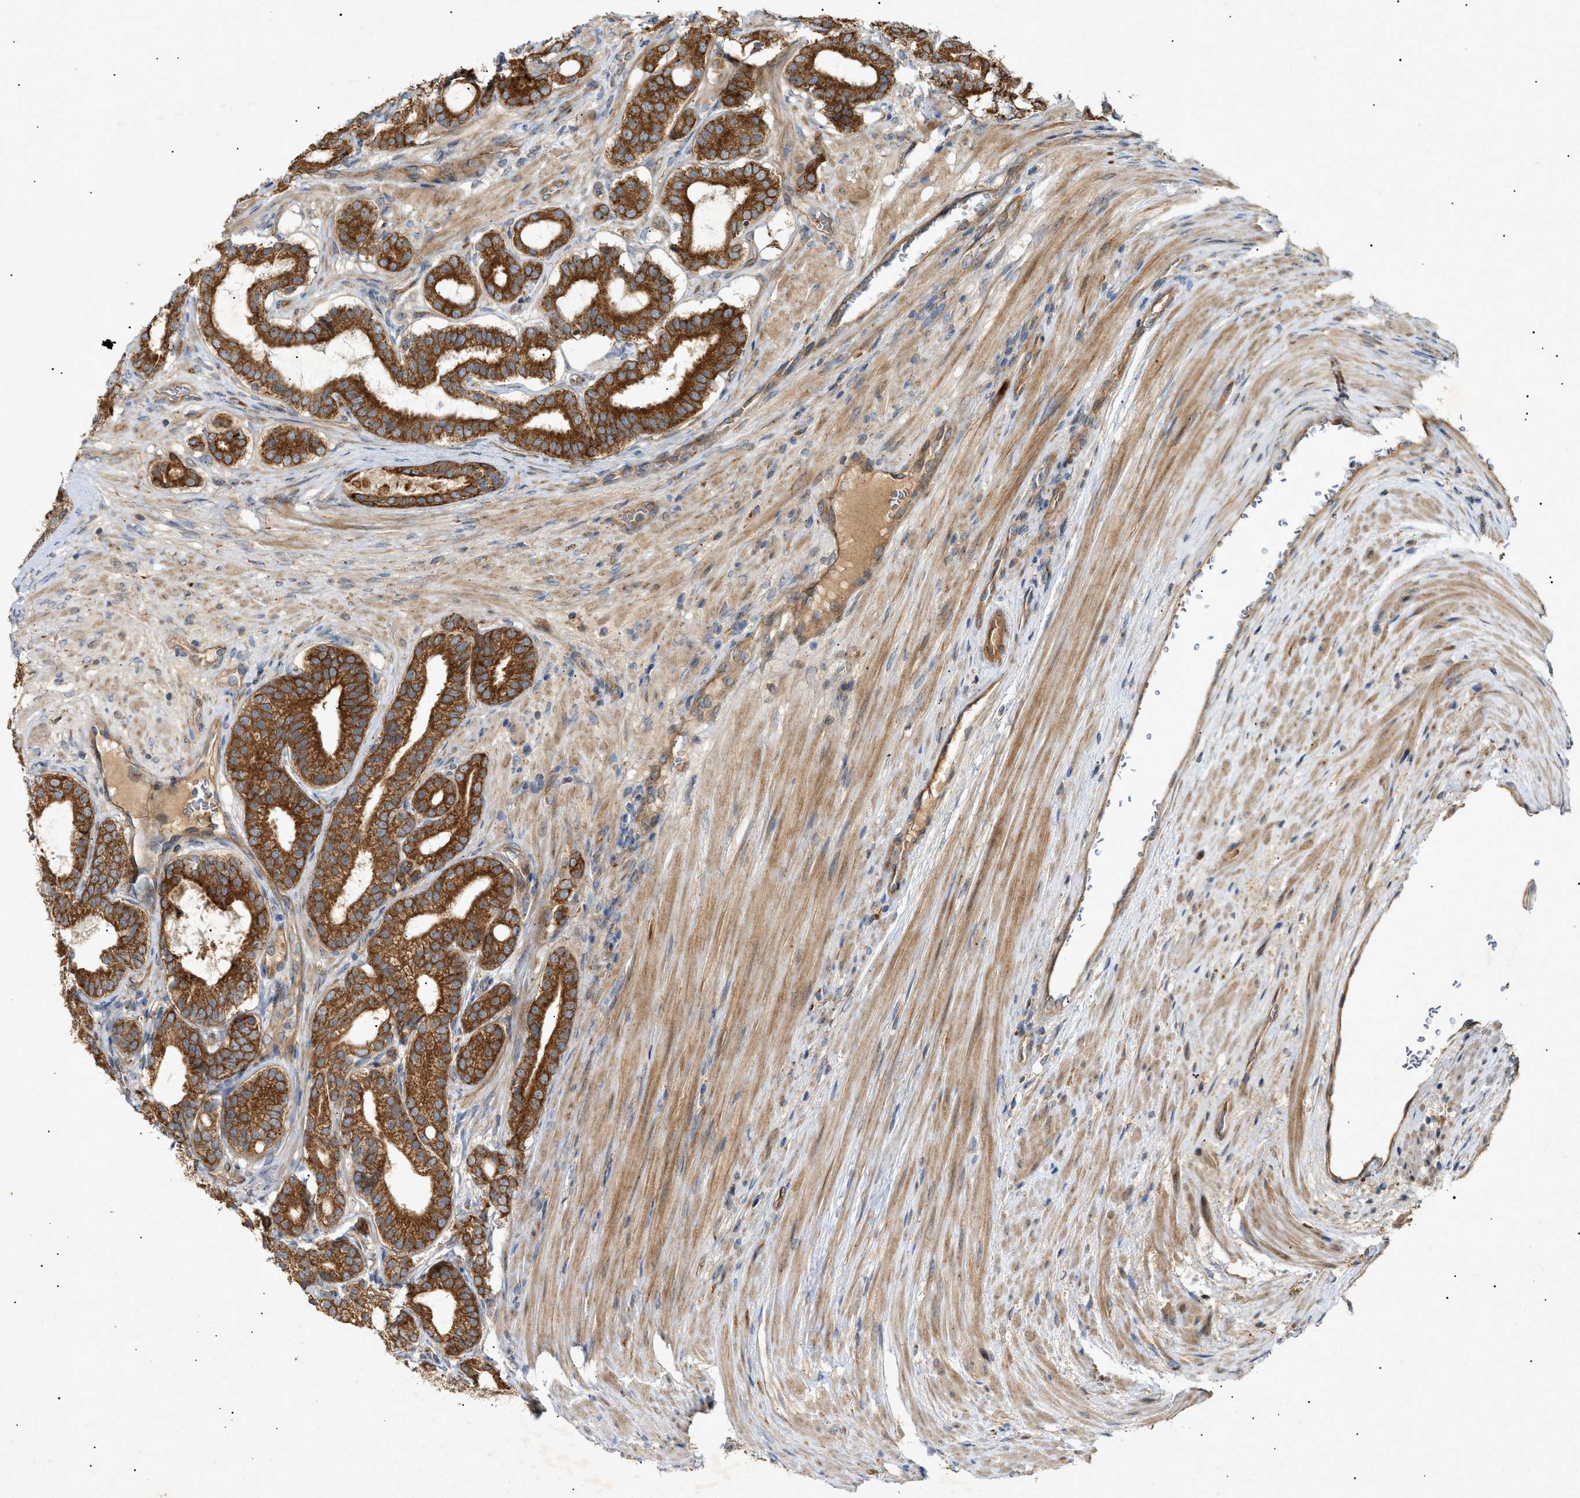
{"staining": {"intensity": "strong", "quantity": ">75%", "location": "cytoplasmic/membranous"}, "tissue": "prostate cancer", "cell_type": "Tumor cells", "image_type": "cancer", "snomed": [{"axis": "morphology", "description": "Adenocarcinoma, High grade"}, {"axis": "topography", "description": "Prostate"}], "caption": "Protein staining demonstrates strong cytoplasmic/membranous positivity in about >75% of tumor cells in prostate cancer.", "gene": "MTCH1", "patient": {"sex": "male", "age": 60}}